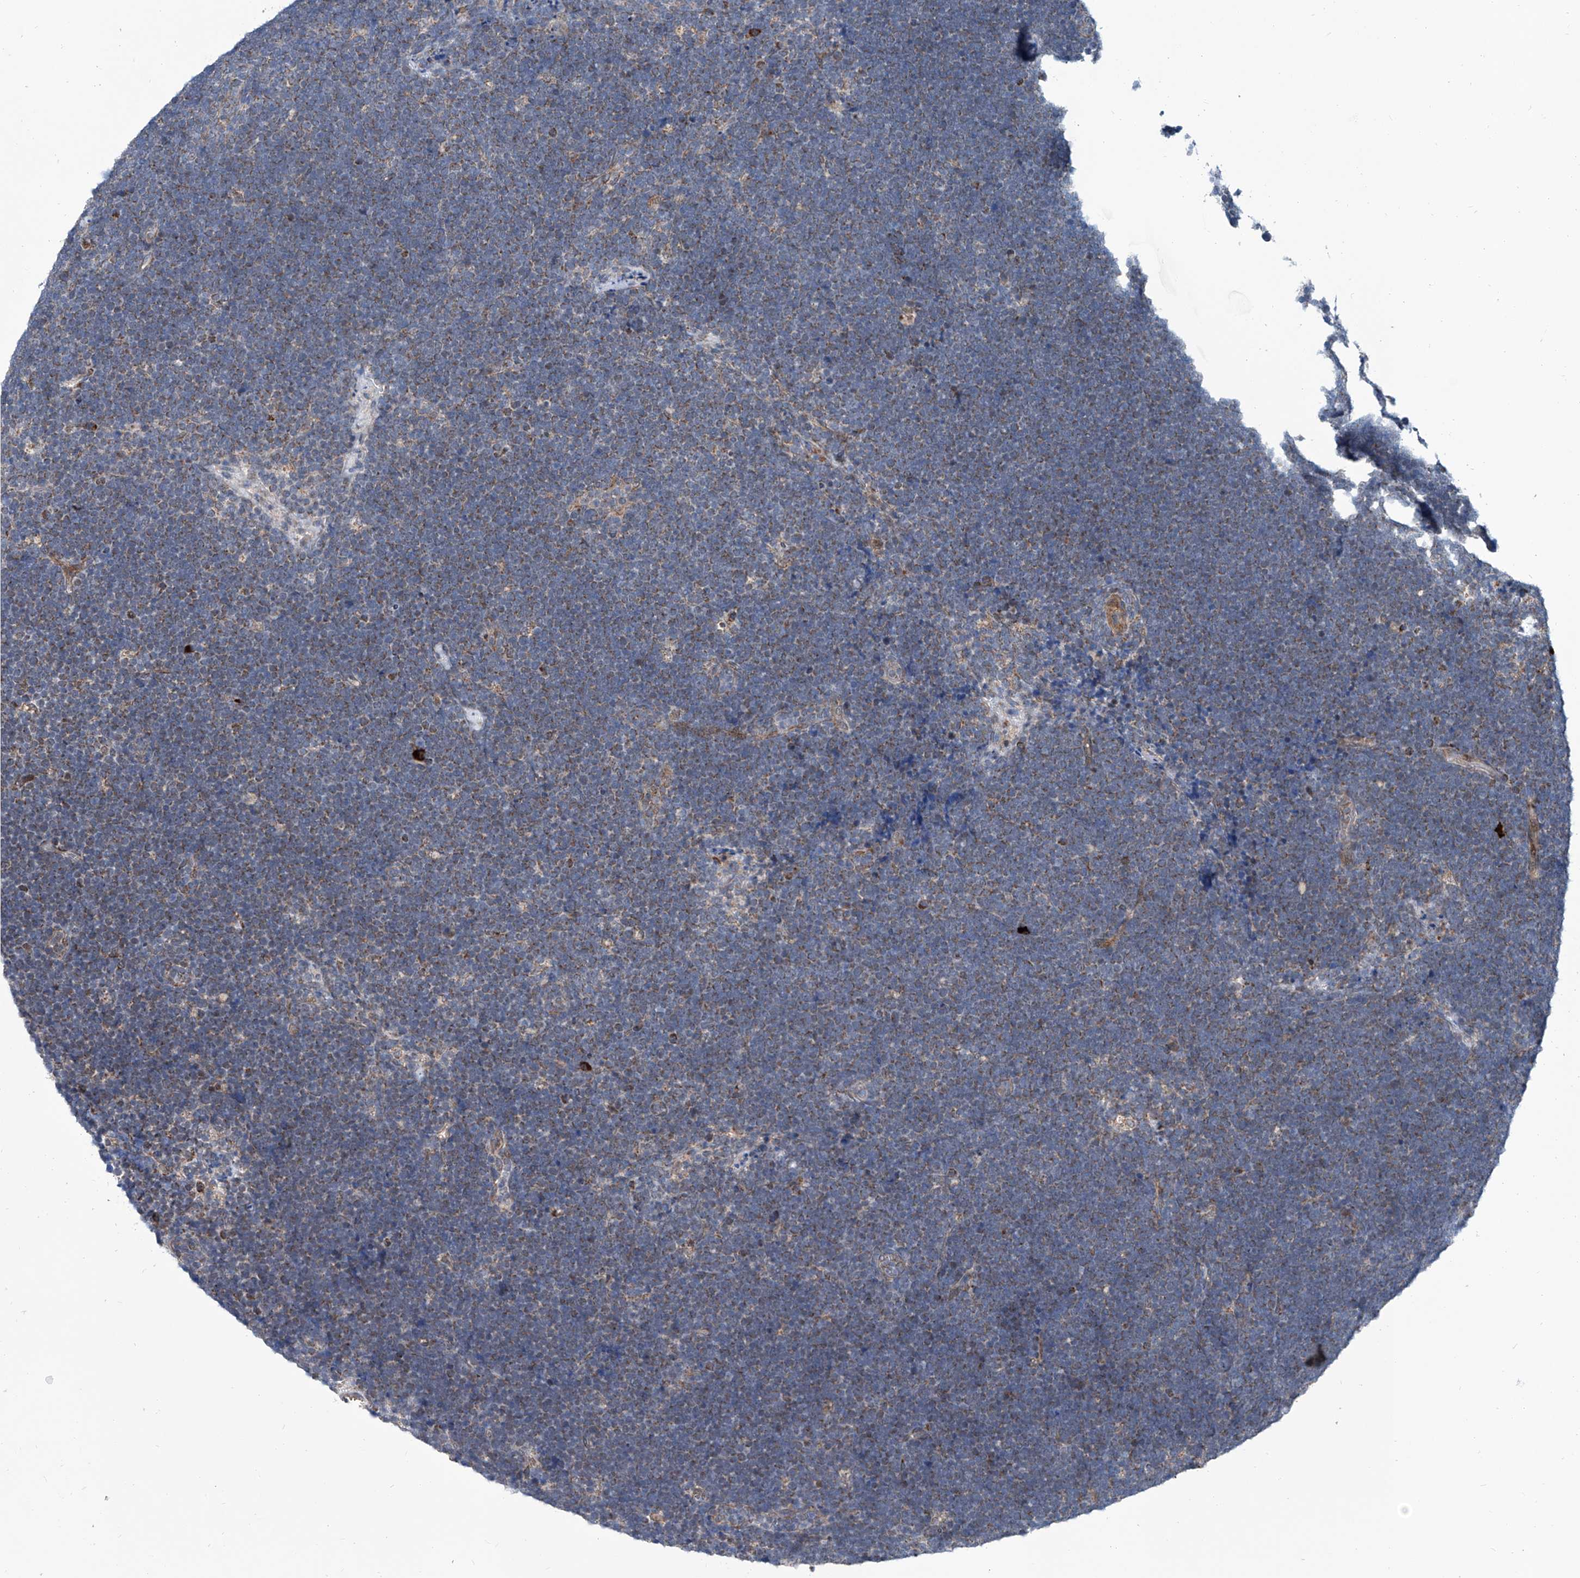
{"staining": {"intensity": "weak", "quantity": "25%-75%", "location": "cytoplasmic/membranous"}, "tissue": "lymphoma", "cell_type": "Tumor cells", "image_type": "cancer", "snomed": [{"axis": "morphology", "description": "Malignant lymphoma, non-Hodgkin's type, High grade"}, {"axis": "topography", "description": "Lymph node"}], "caption": "Immunohistochemistry (IHC) of human lymphoma shows low levels of weak cytoplasmic/membranous expression in approximately 25%-75% of tumor cells. The staining was performed using DAB (3,3'-diaminobenzidine), with brown indicating positive protein expression. Nuclei are stained blue with hematoxylin.", "gene": "USP48", "patient": {"sex": "male", "age": 13}}